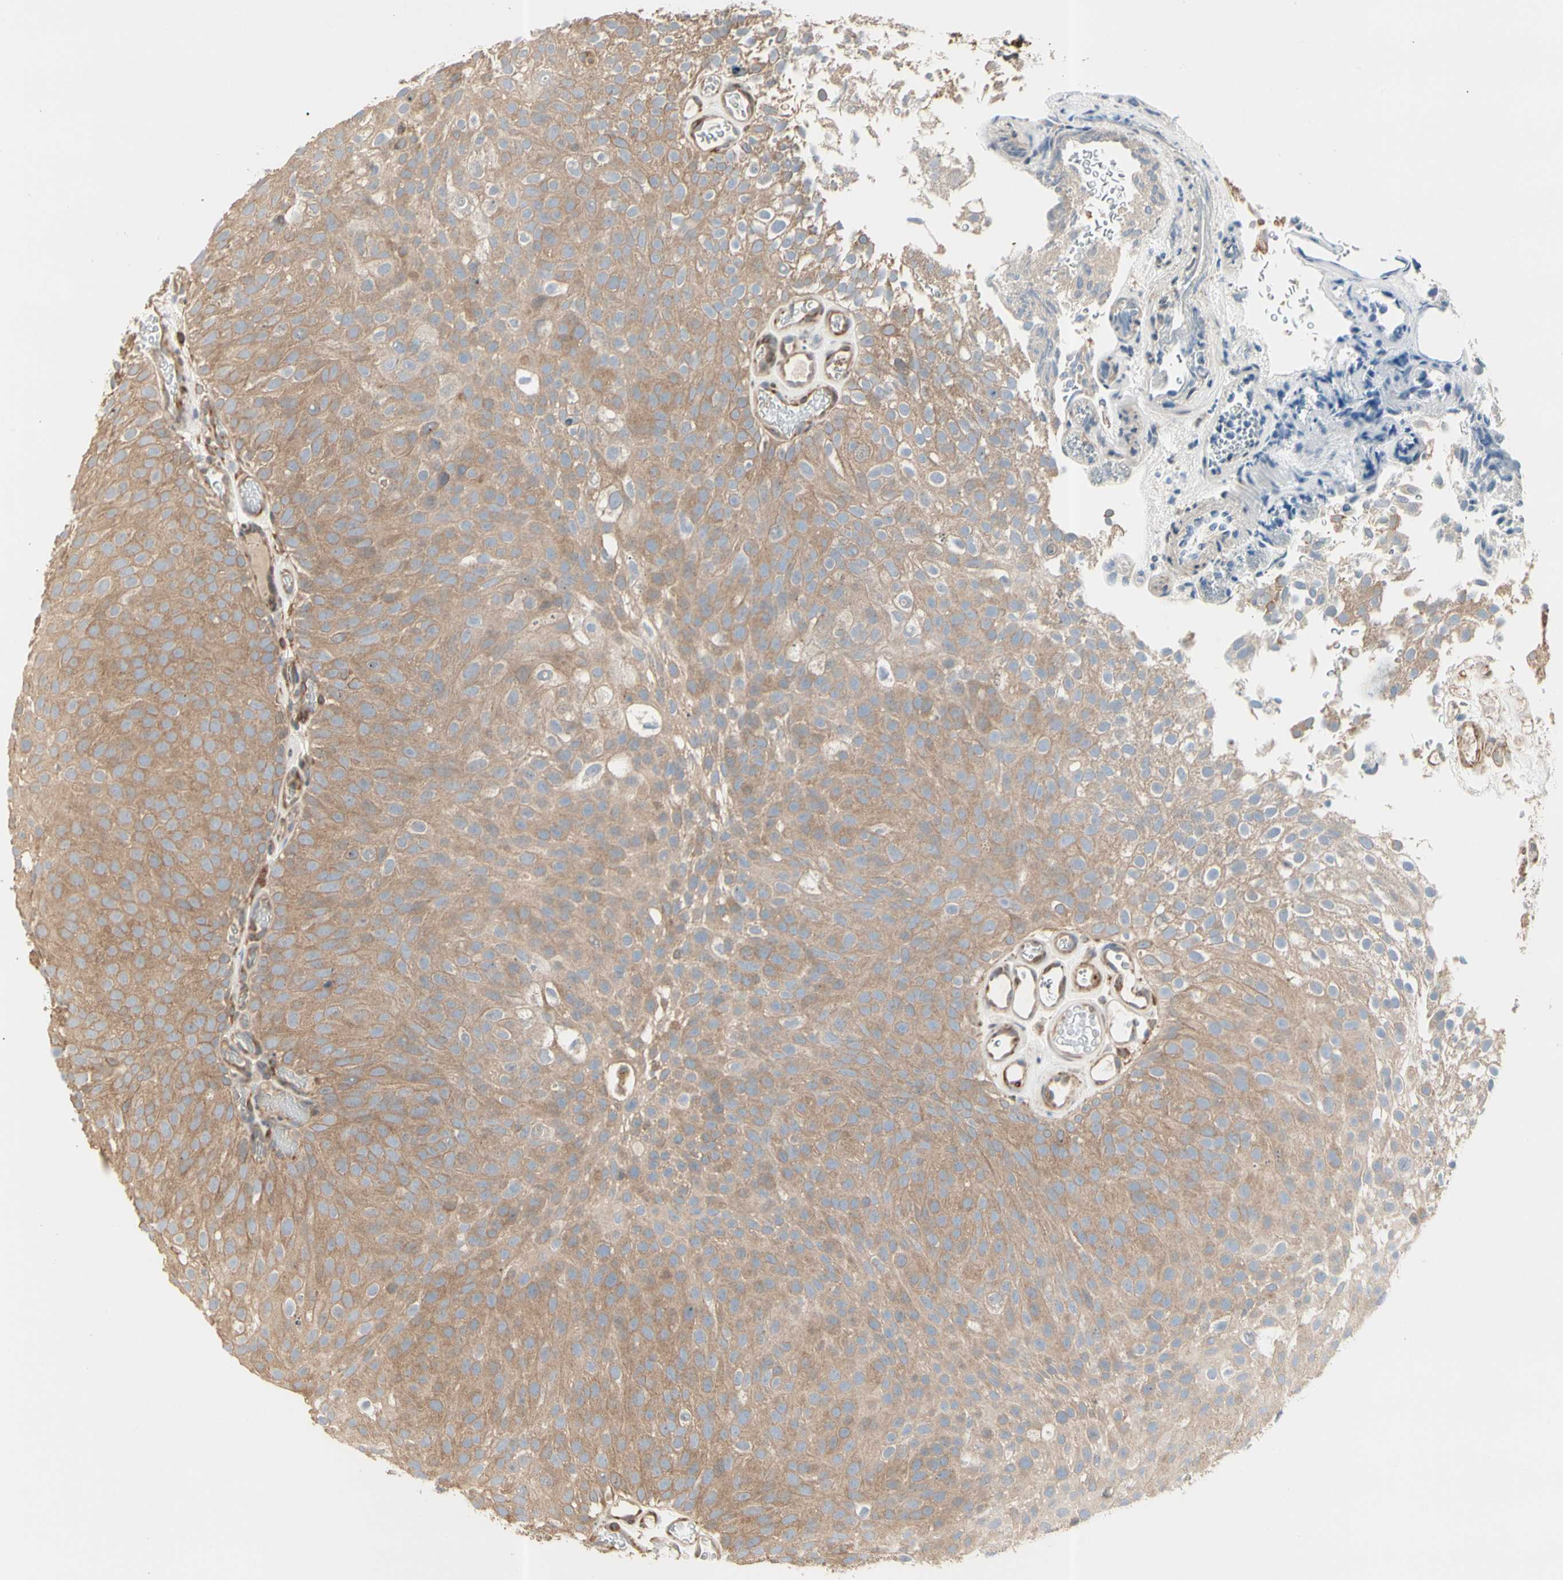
{"staining": {"intensity": "moderate", "quantity": ">75%", "location": "cytoplasmic/membranous"}, "tissue": "urothelial cancer", "cell_type": "Tumor cells", "image_type": "cancer", "snomed": [{"axis": "morphology", "description": "Urothelial carcinoma, Low grade"}, {"axis": "topography", "description": "Urinary bladder"}], "caption": "Immunohistochemical staining of urothelial carcinoma (low-grade) displays medium levels of moderate cytoplasmic/membranous staining in approximately >75% of tumor cells.", "gene": "IRAG1", "patient": {"sex": "male", "age": 78}}